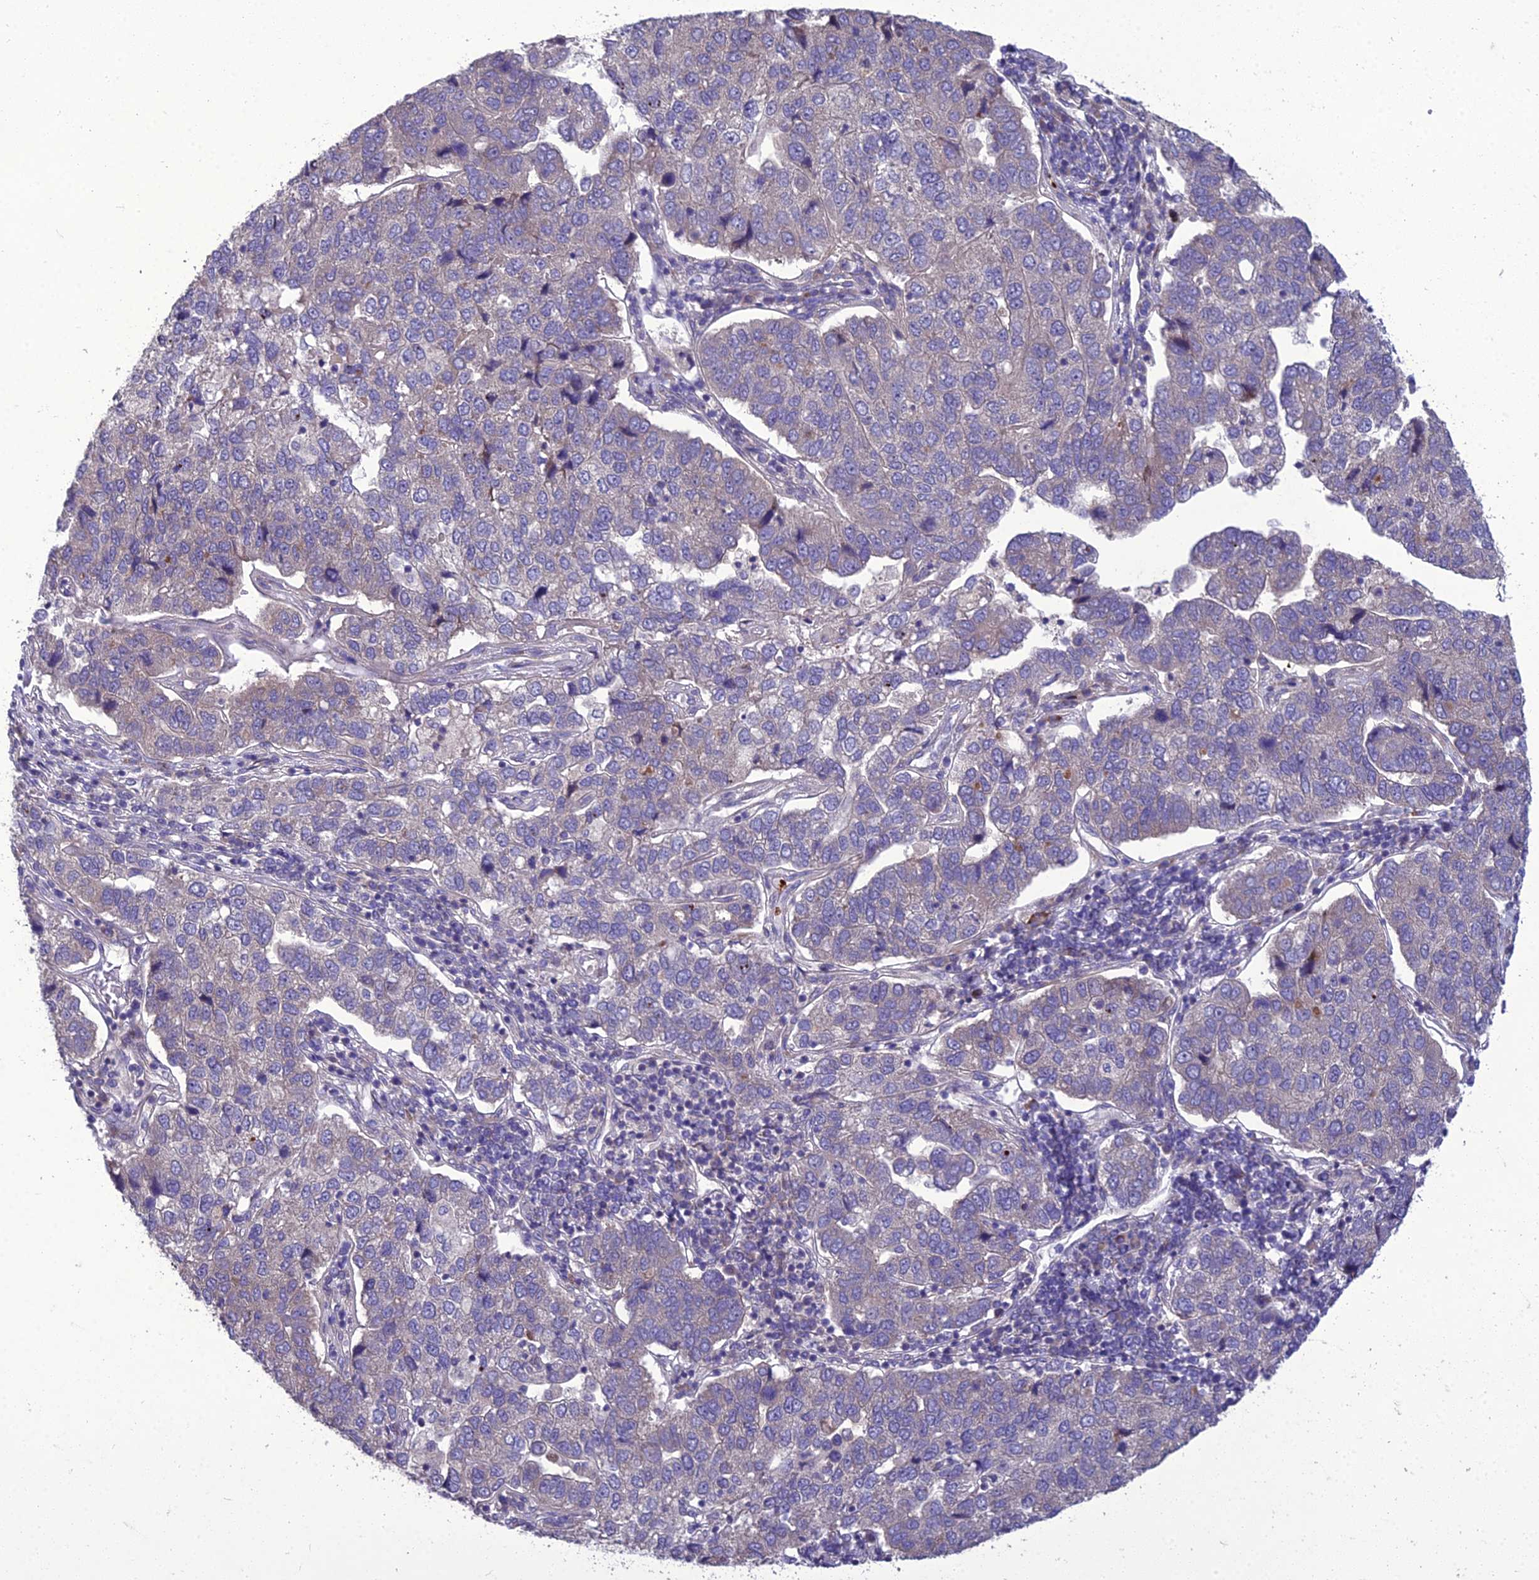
{"staining": {"intensity": "negative", "quantity": "none", "location": "none"}, "tissue": "pancreatic cancer", "cell_type": "Tumor cells", "image_type": "cancer", "snomed": [{"axis": "morphology", "description": "Adenocarcinoma, NOS"}, {"axis": "topography", "description": "Pancreas"}], "caption": "Immunohistochemical staining of human pancreatic adenocarcinoma demonstrates no significant expression in tumor cells.", "gene": "ADIPOR2", "patient": {"sex": "female", "age": 61}}